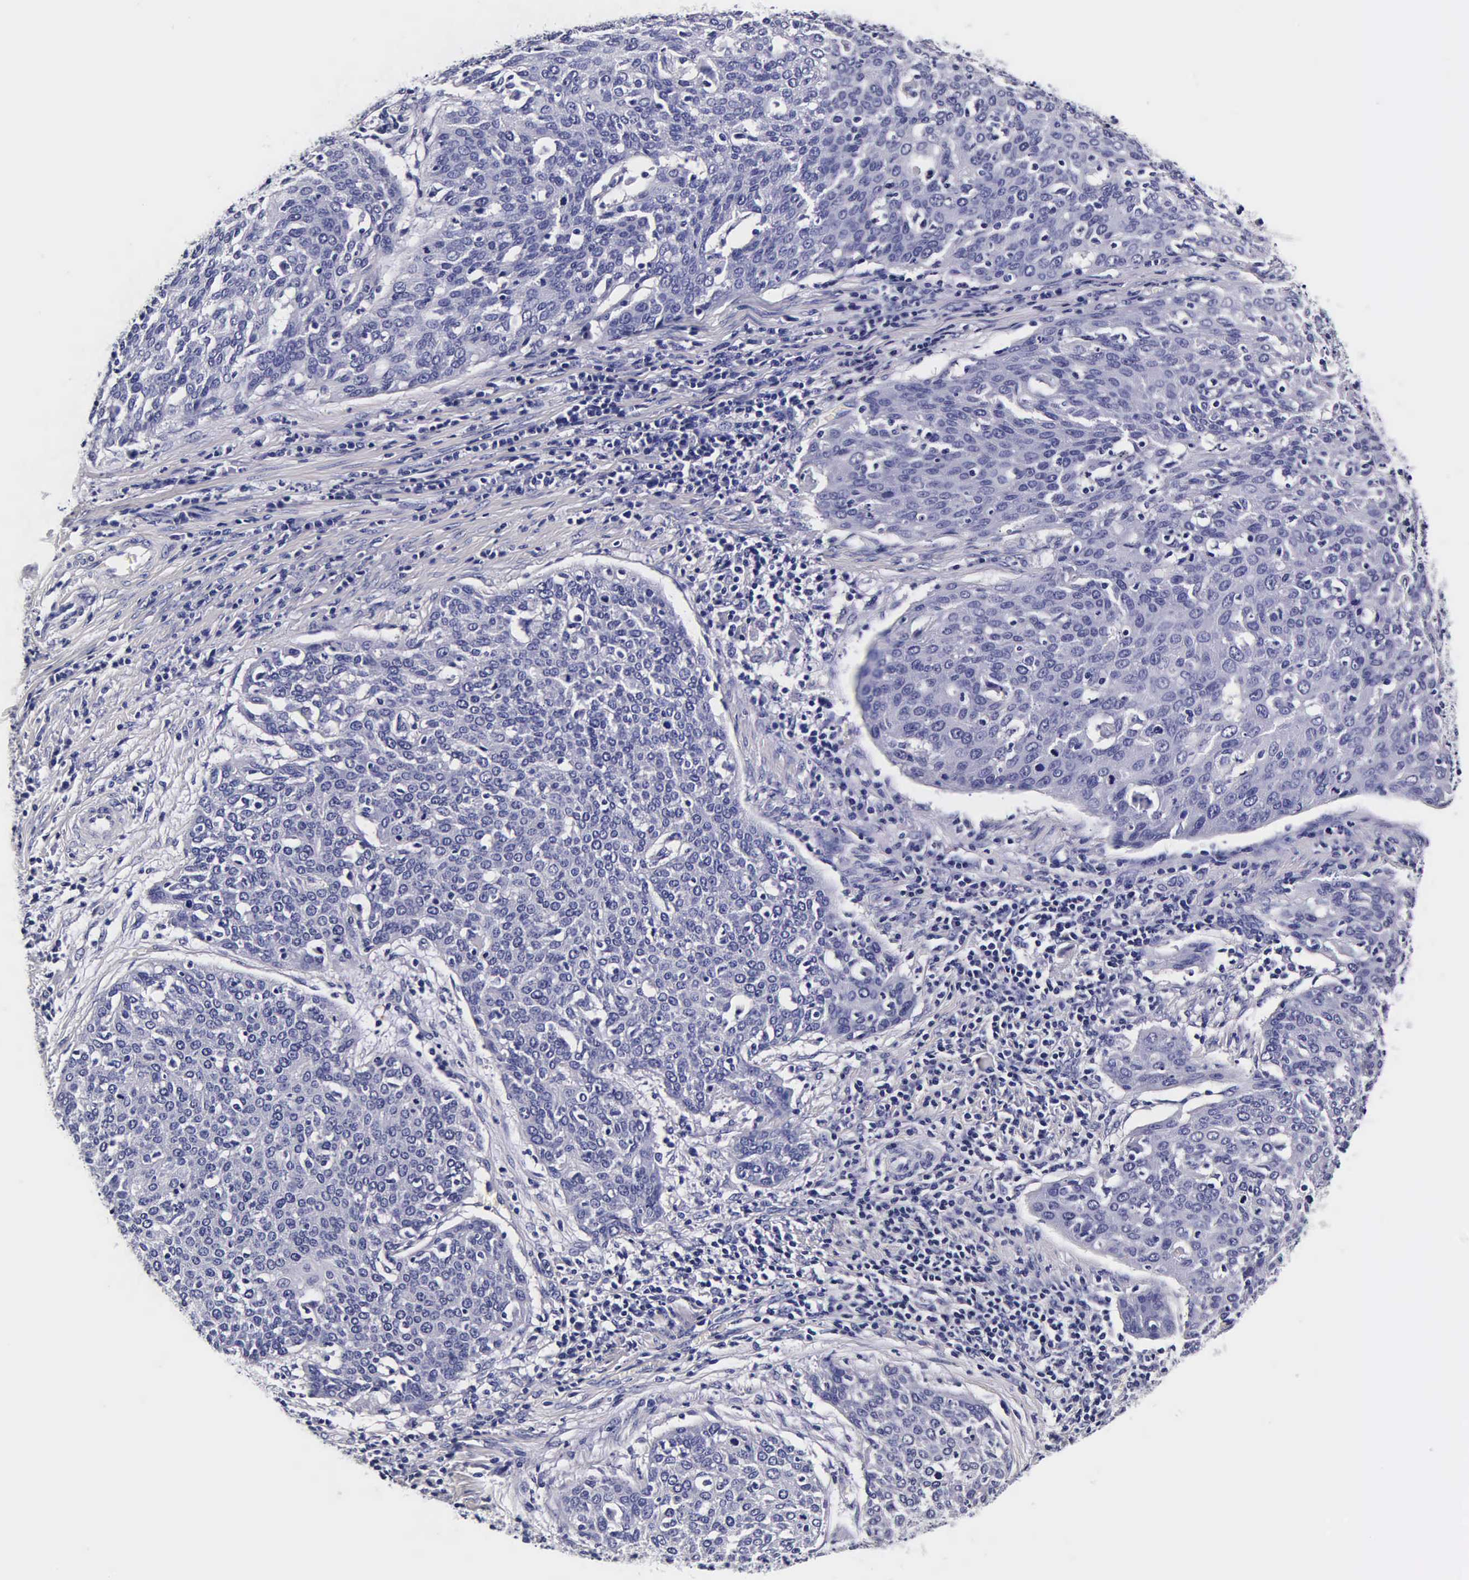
{"staining": {"intensity": "negative", "quantity": "none", "location": "none"}, "tissue": "cervical cancer", "cell_type": "Tumor cells", "image_type": "cancer", "snomed": [{"axis": "morphology", "description": "Squamous cell carcinoma, NOS"}, {"axis": "topography", "description": "Cervix"}], "caption": "Cervical cancer was stained to show a protein in brown. There is no significant staining in tumor cells.", "gene": "IAPP", "patient": {"sex": "female", "age": 38}}